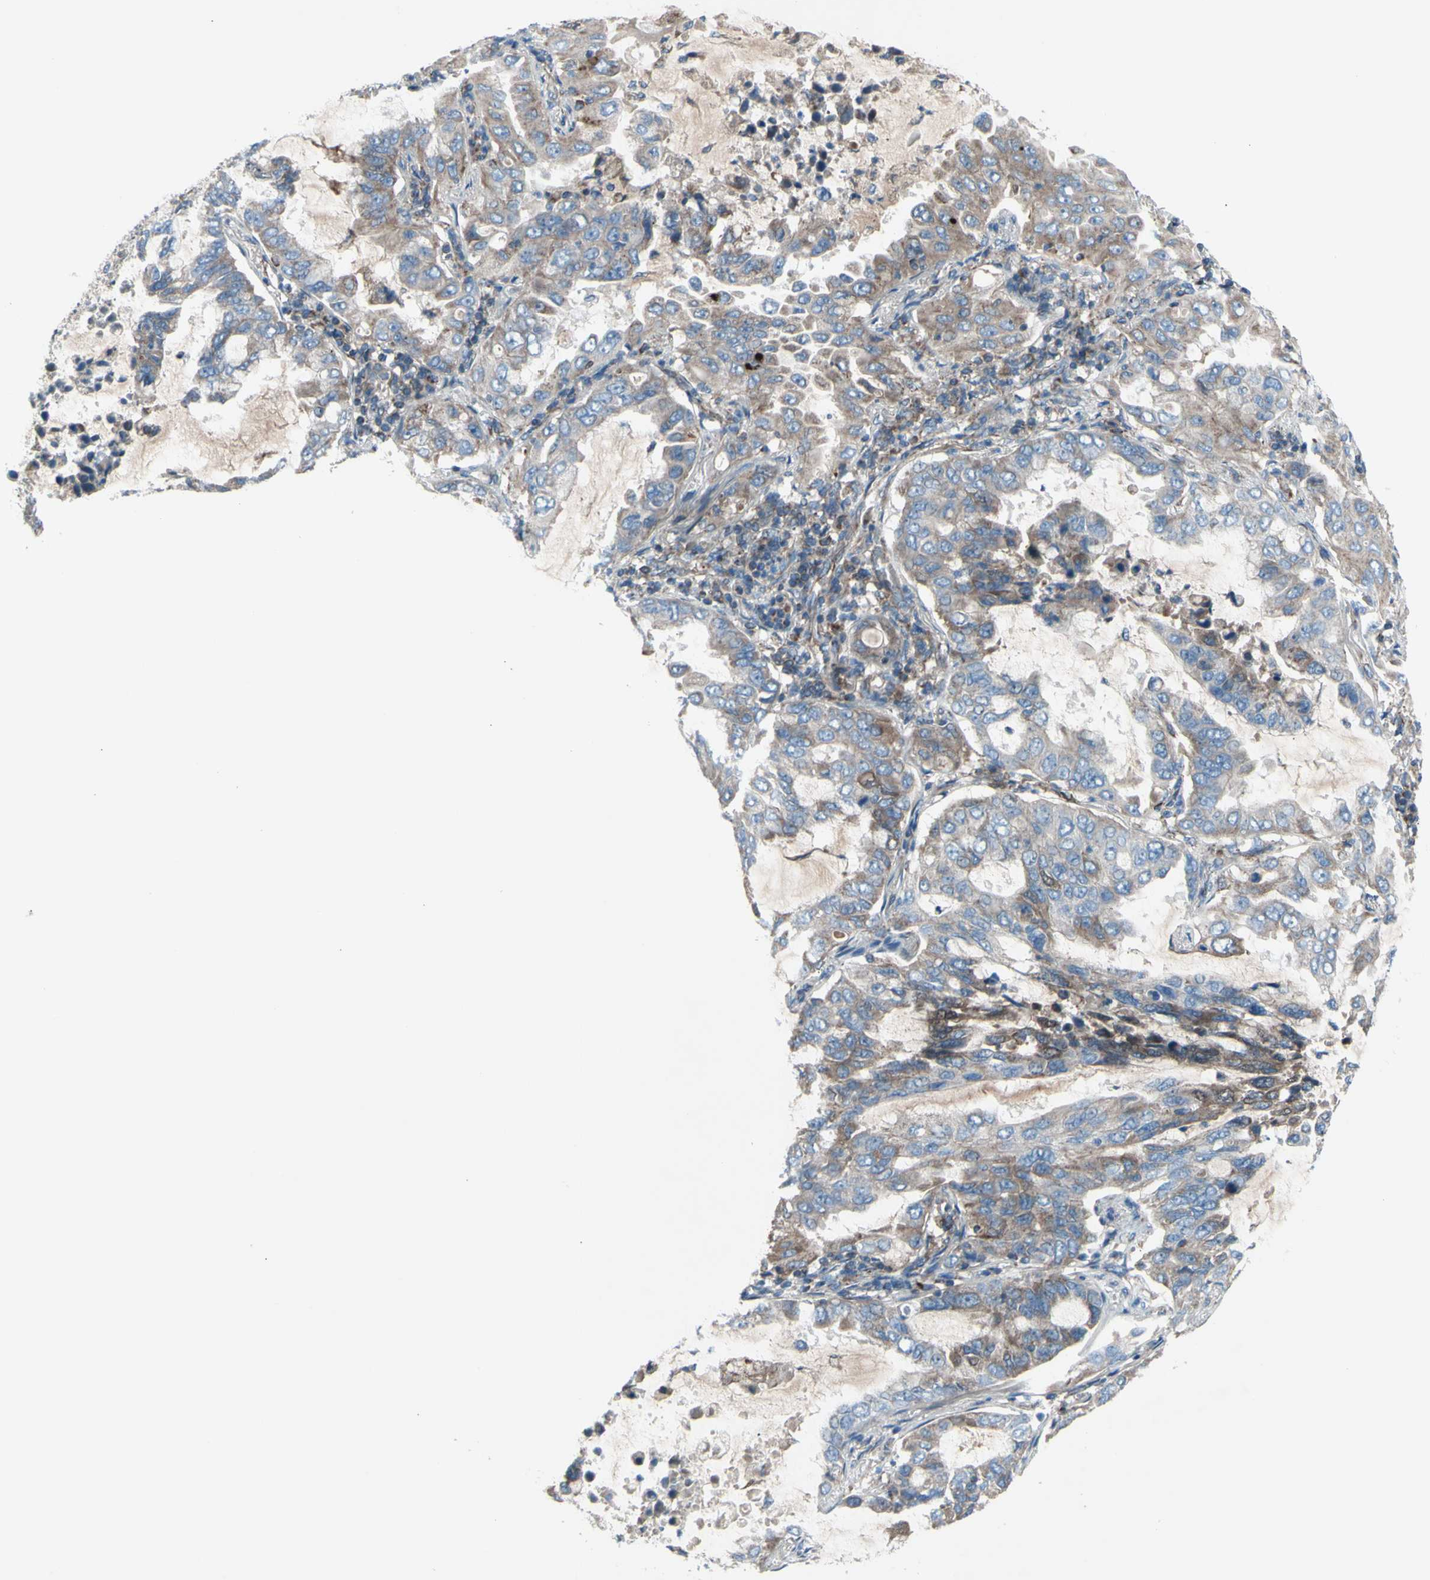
{"staining": {"intensity": "moderate", "quantity": ">75%", "location": "cytoplasmic/membranous"}, "tissue": "lung cancer", "cell_type": "Tumor cells", "image_type": "cancer", "snomed": [{"axis": "morphology", "description": "Adenocarcinoma, NOS"}, {"axis": "topography", "description": "Lung"}], "caption": "Tumor cells display medium levels of moderate cytoplasmic/membranous staining in about >75% of cells in lung cancer (adenocarcinoma).", "gene": "EMC7", "patient": {"sex": "male", "age": 64}}